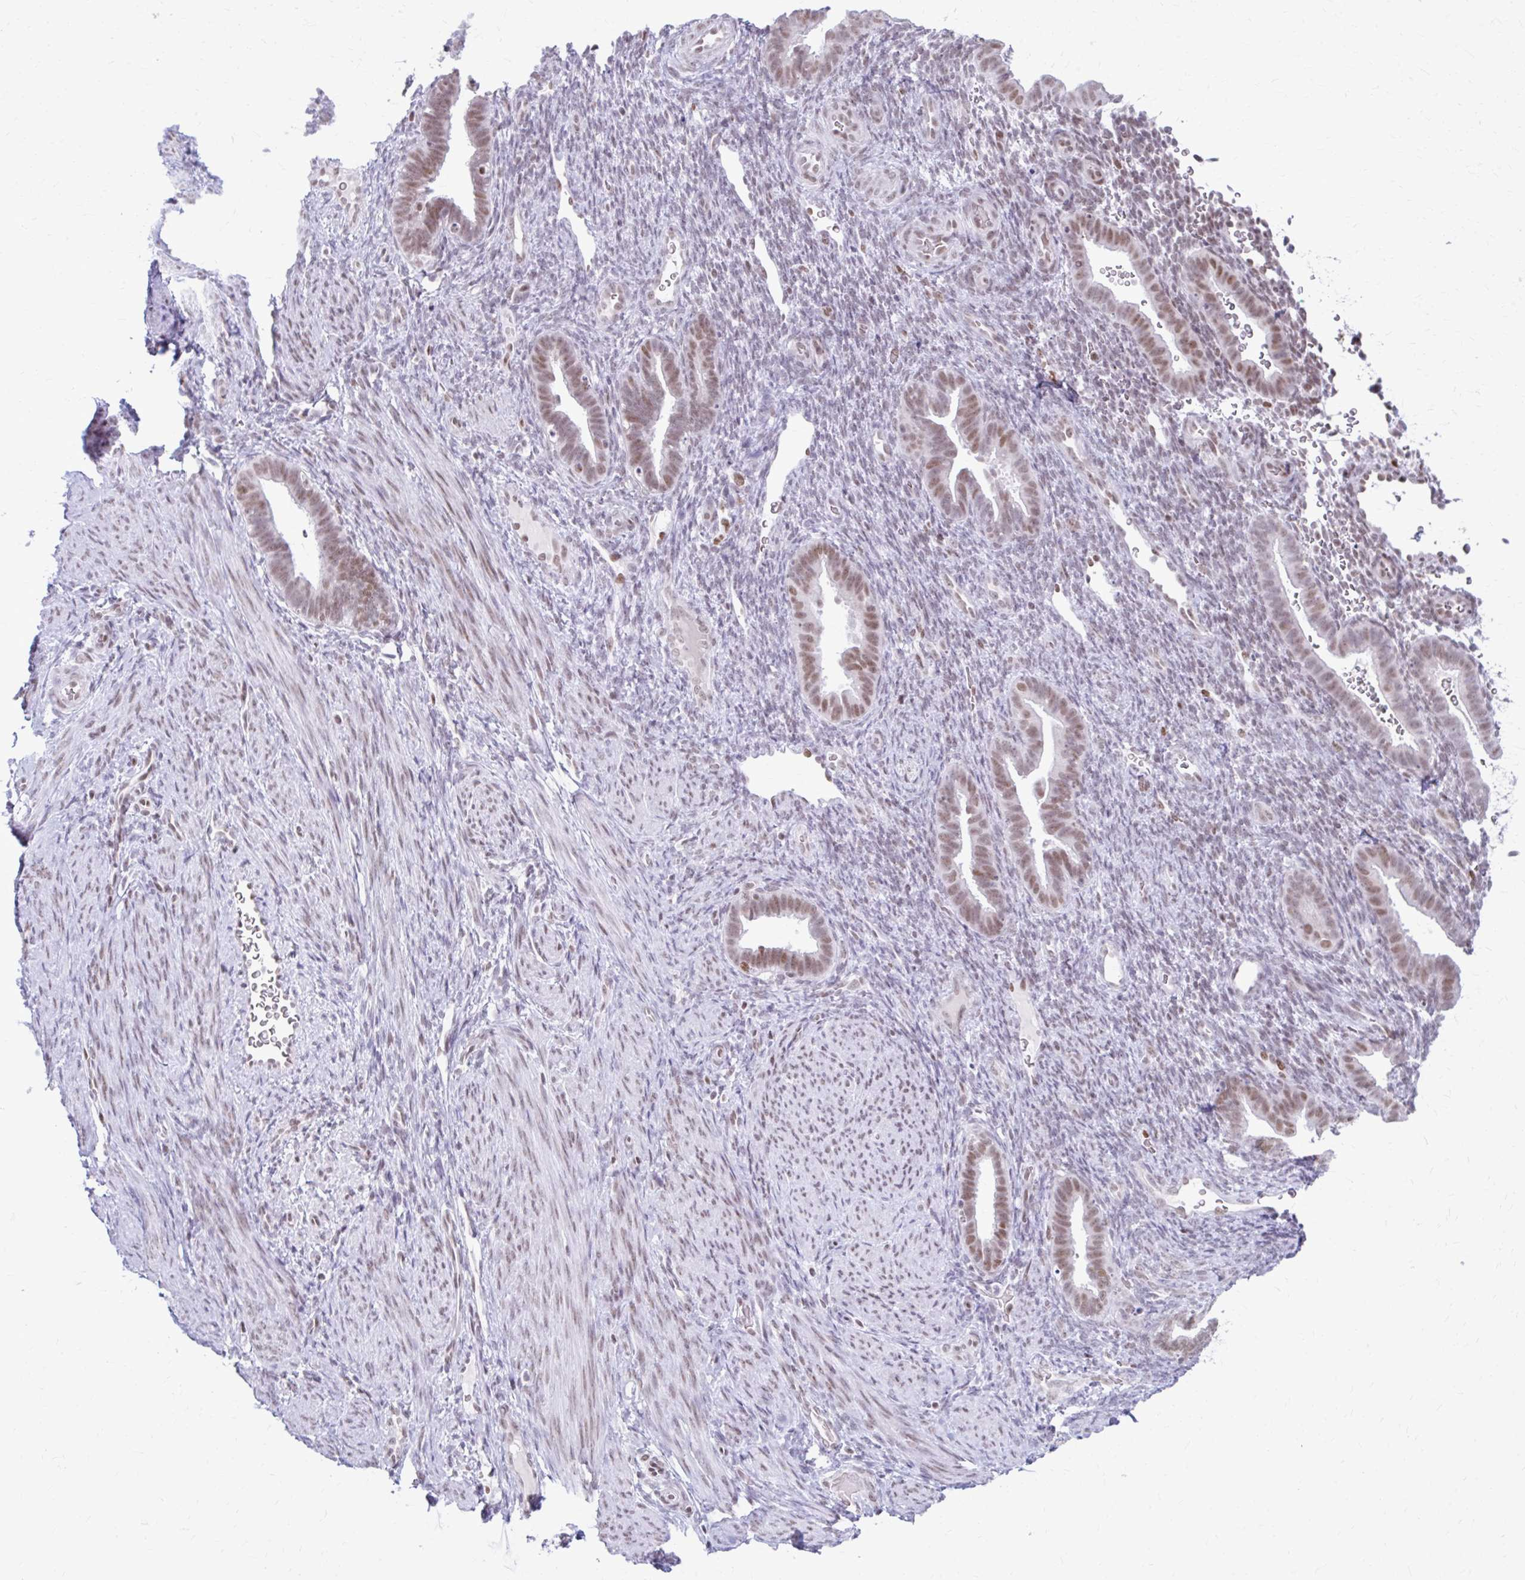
{"staining": {"intensity": "weak", "quantity": "<25%", "location": "nuclear"}, "tissue": "endometrium", "cell_type": "Cells in endometrial stroma", "image_type": "normal", "snomed": [{"axis": "morphology", "description": "Normal tissue, NOS"}, {"axis": "topography", "description": "Endometrium"}], "caption": "A histopathology image of human endometrium is negative for staining in cells in endometrial stroma. The staining was performed using DAB to visualize the protein expression in brown, while the nuclei were stained in blue with hematoxylin (Magnification: 20x).", "gene": "PABIR1", "patient": {"sex": "female", "age": 34}}